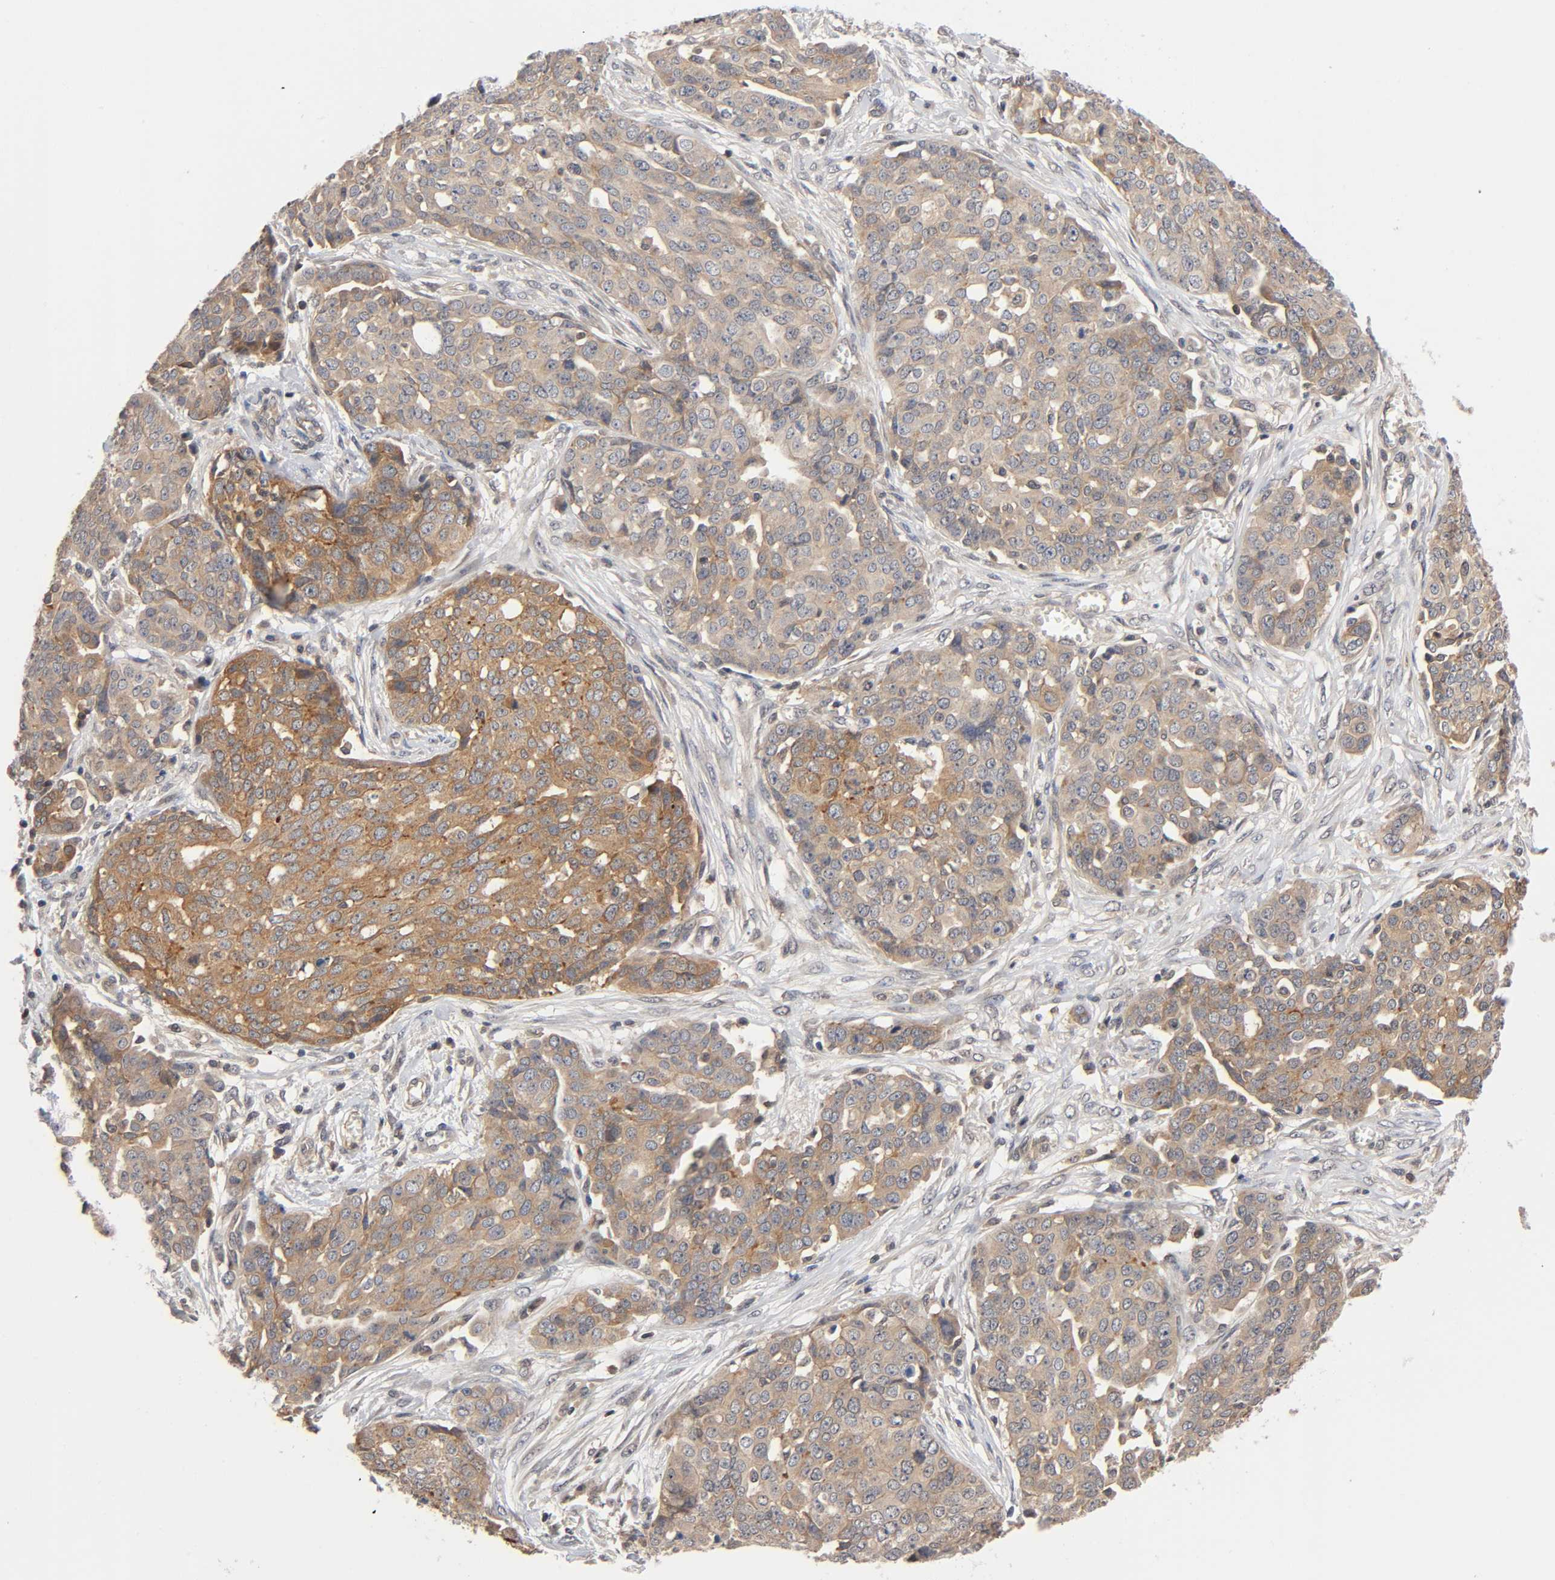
{"staining": {"intensity": "moderate", "quantity": ">75%", "location": "cytoplasmic/membranous"}, "tissue": "ovarian cancer", "cell_type": "Tumor cells", "image_type": "cancer", "snomed": [{"axis": "morphology", "description": "Cystadenocarcinoma, serous, NOS"}, {"axis": "topography", "description": "Soft tissue"}, {"axis": "topography", "description": "Ovary"}], "caption": "Human ovarian serous cystadenocarcinoma stained with a brown dye displays moderate cytoplasmic/membranous positive positivity in approximately >75% of tumor cells.", "gene": "PRKAB1", "patient": {"sex": "female", "age": 57}}